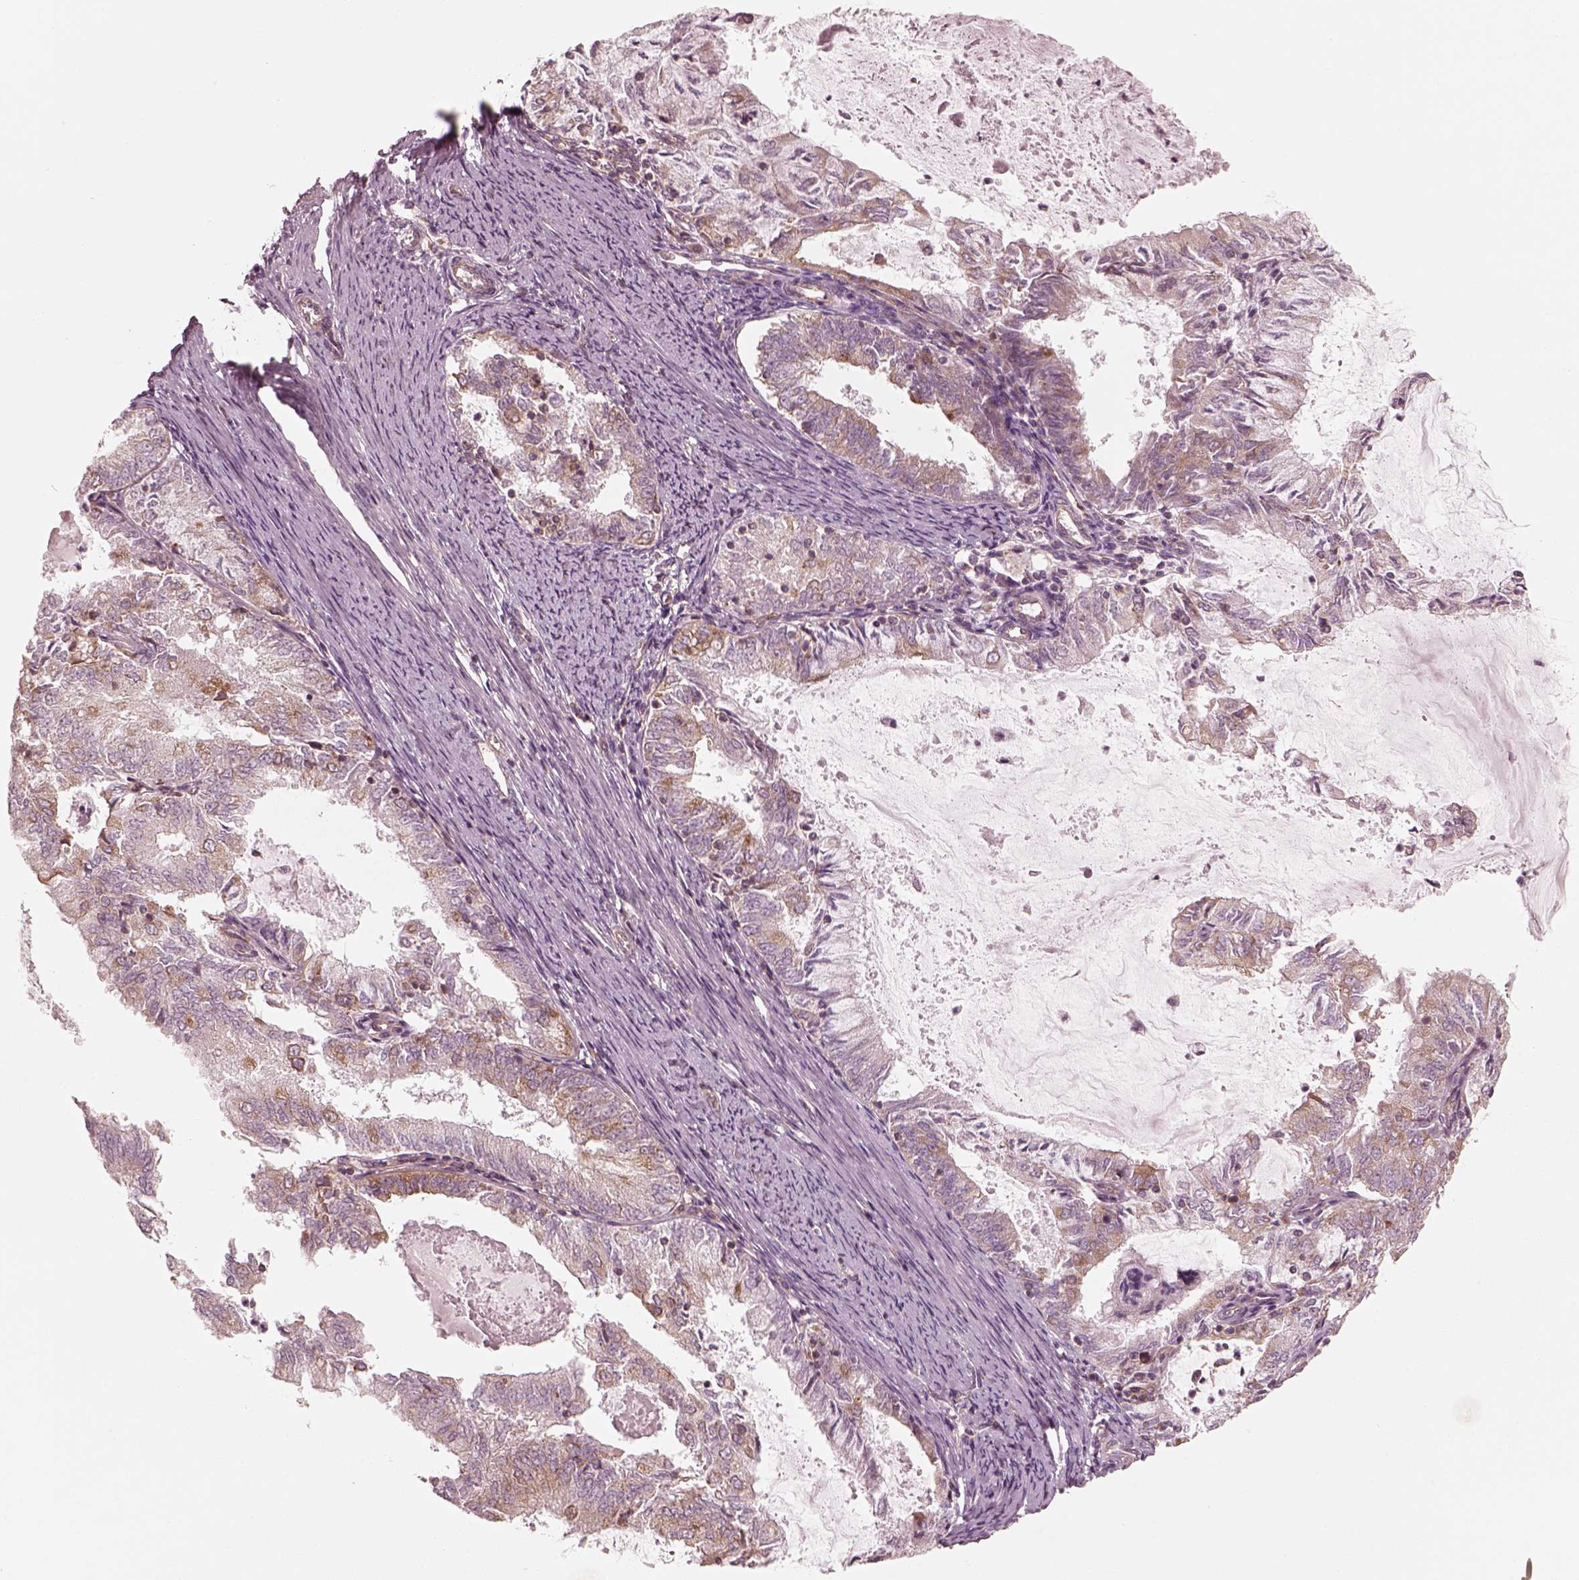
{"staining": {"intensity": "moderate", "quantity": "<25%", "location": "cytoplasmic/membranous"}, "tissue": "endometrial cancer", "cell_type": "Tumor cells", "image_type": "cancer", "snomed": [{"axis": "morphology", "description": "Adenocarcinoma, NOS"}, {"axis": "topography", "description": "Endometrium"}], "caption": "Adenocarcinoma (endometrial) stained with DAB immunohistochemistry (IHC) shows low levels of moderate cytoplasmic/membranous staining in about <25% of tumor cells.", "gene": "CNOT2", "patient": {"sex": "female", "age": 57}}